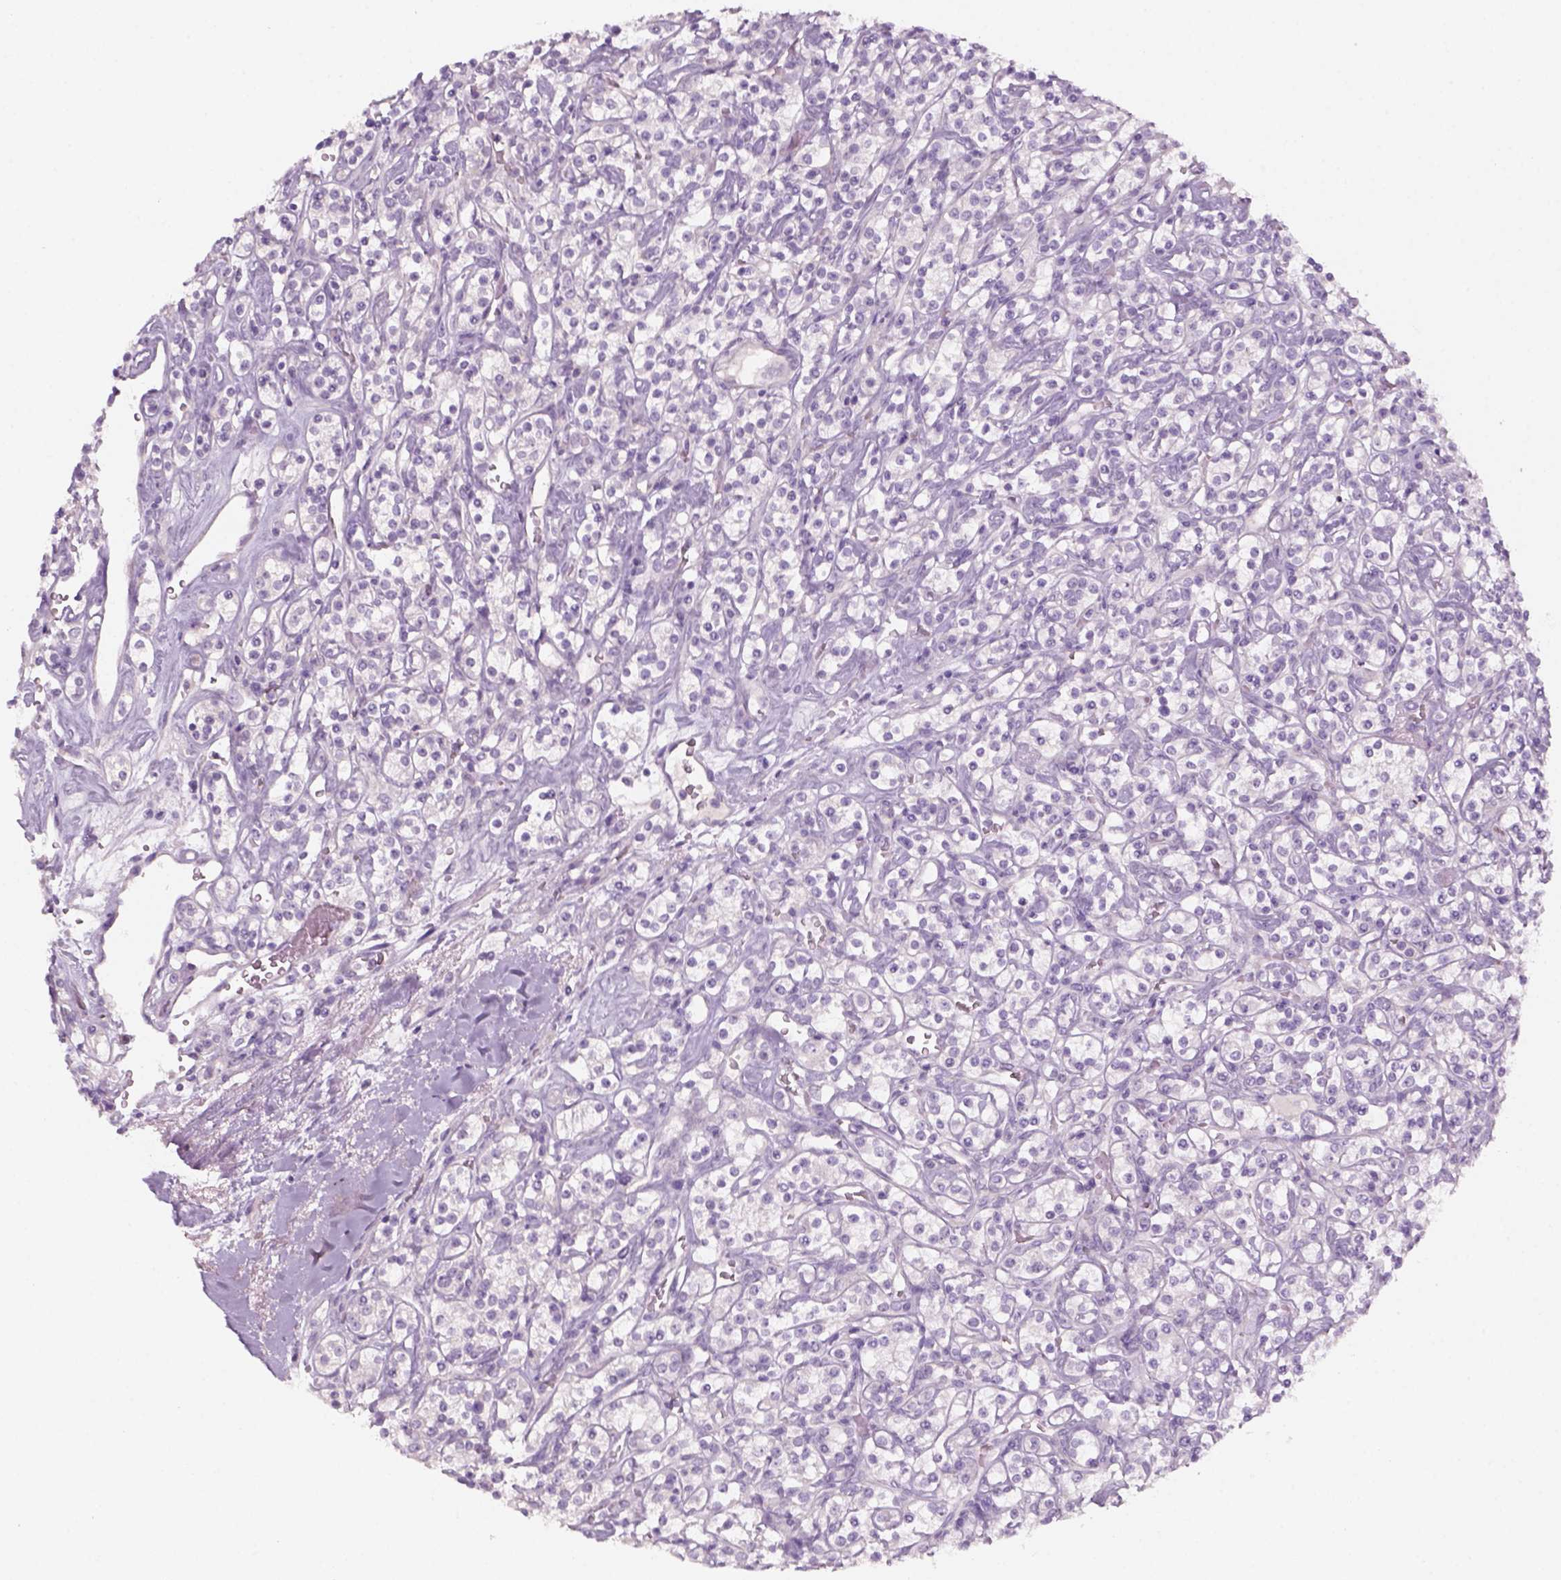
{"staining": {"intensity": "negative", "quantity": "none", "location": "none"}, "tissue": "renal cancer", "cell_type": "Tumor cells", "image_type": "cancer", "snomed": [{"axis": "morphology", "description": "Adenocarcinoma, NOS"}, {"axis": "topography", "description": "Kidney"}], "caption": "Human renal cancer stained for a protein using immunohistochemistry exhibits no positivity in tumor cells.", "gene": "KRT25", "patient": {"sex": "male", "age": 77}}